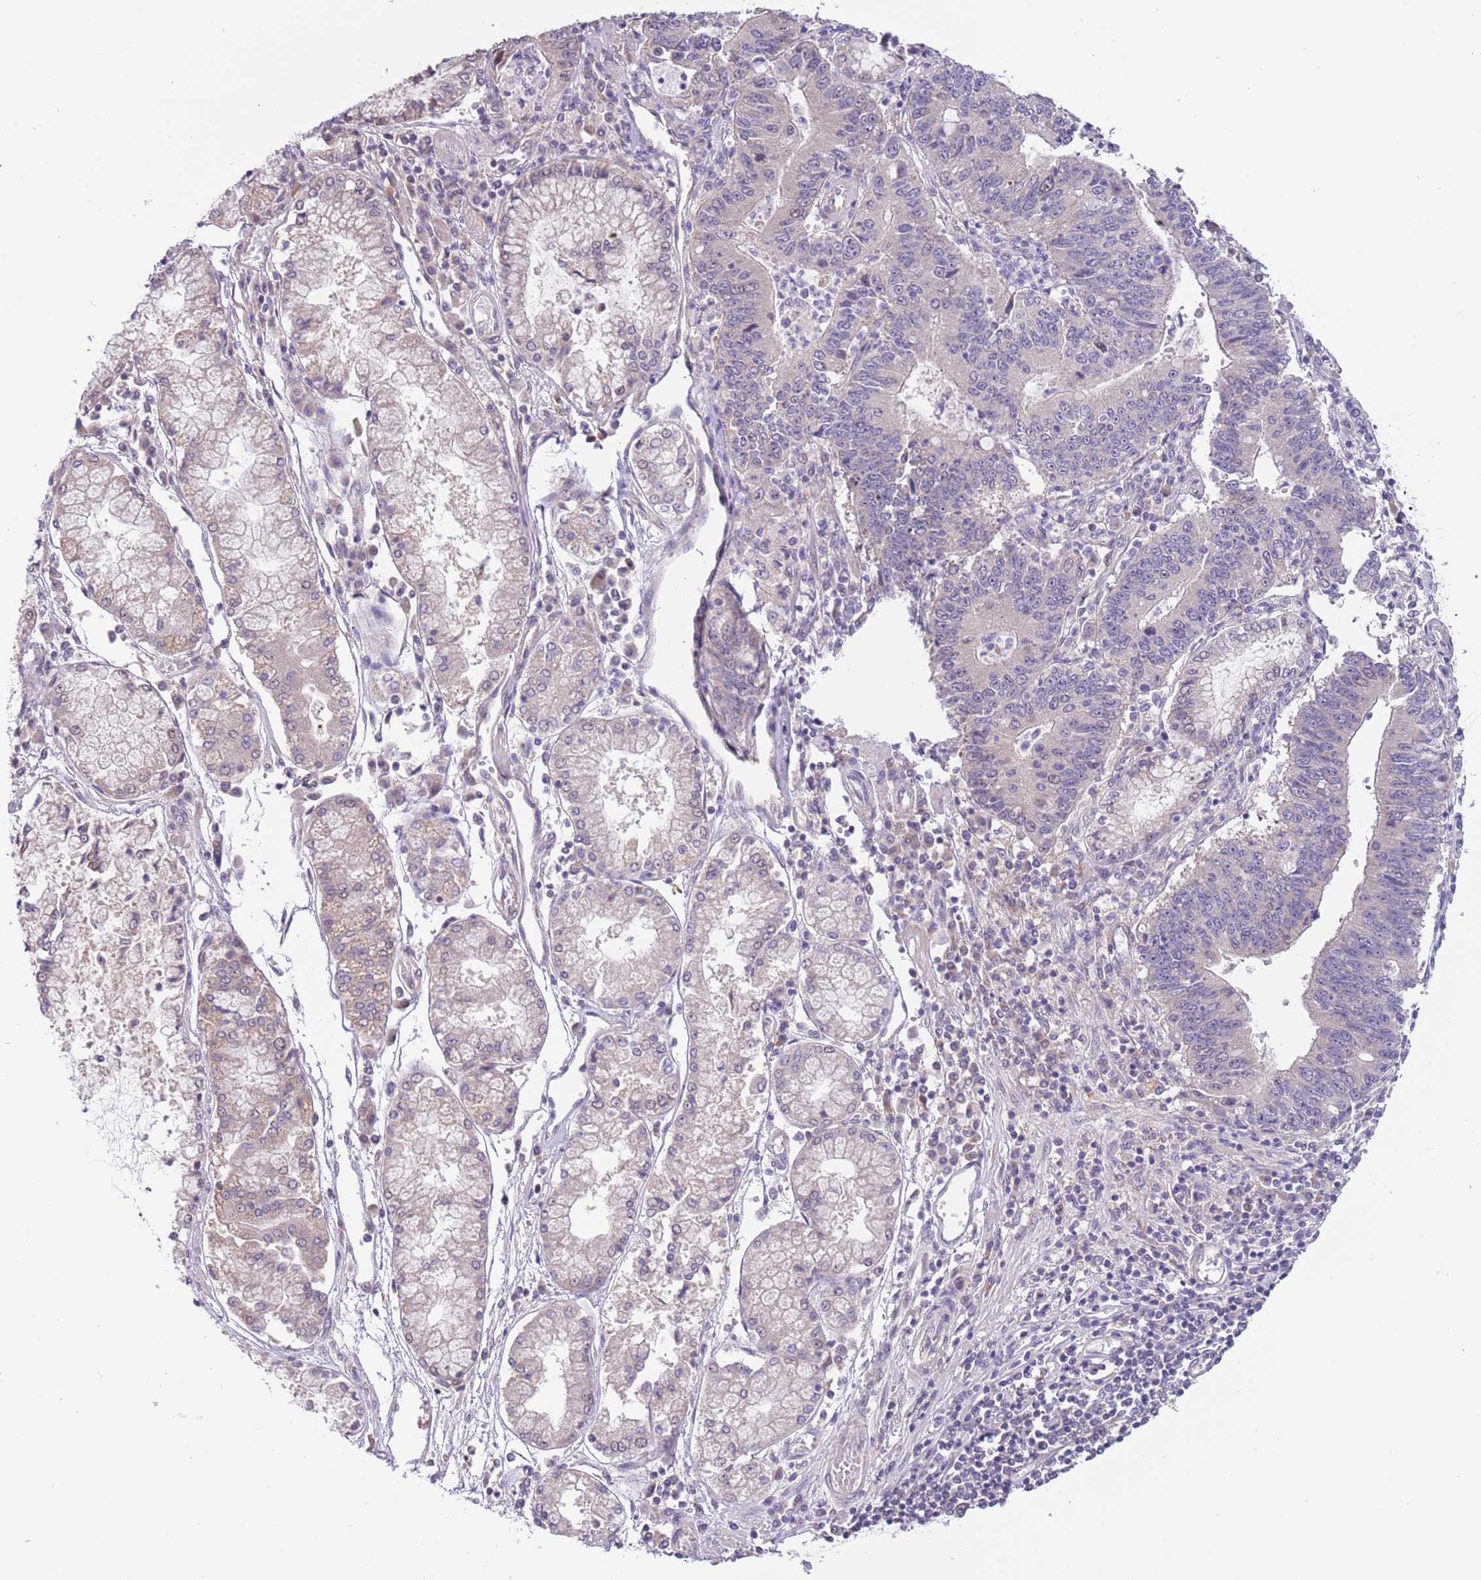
{"staining": {"intensity": "negative", "quantity": "none", "location": "none"}, "tissue": "stomach cancer", "cell_type": "Tumor cells", "image_type": "cancer", "snomed": [{"axis": "morphology", "description": "Adenocarcinoma, NOS"}, {"axis": "topography", "description": "Stomach"}], "caption": "Tumor cells are negative for protein expression in human stomach cancer (adenocarcinoma).", "gene": "CABYR", "patient": {"sex": "male", "age": 59}}